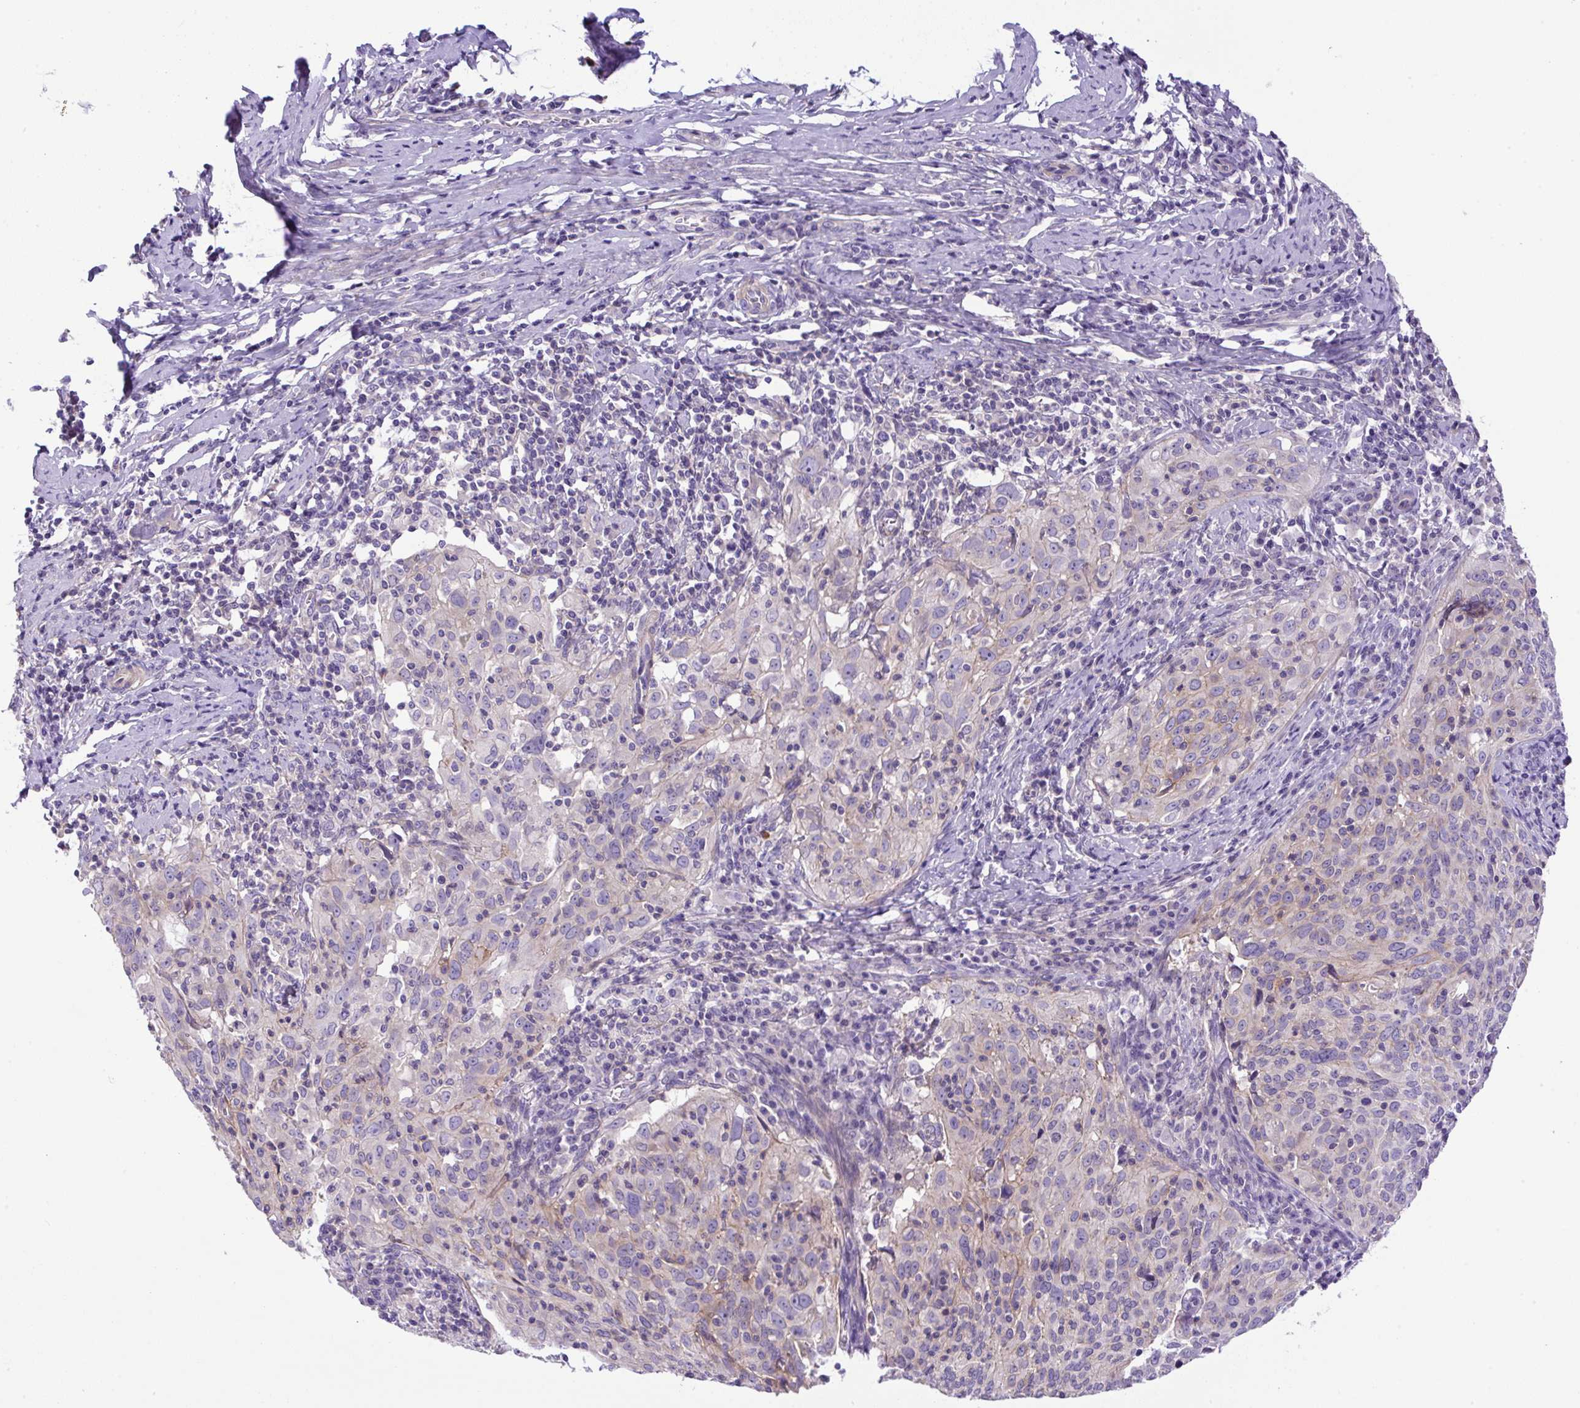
{"staining": {"intensity": "negative", "quantity": "none", "location": "none"}, "tissue": "cervical cancer", "cell_type": "Tumor cells", "image_type": "cancer", "snomed": [{"axis": "morphology", "description": "Squamous cell carcinoma, NOS"}, {"axis": "topography", "description": "Cervix"}], "caption": "Immunohistochemistry photomicrograph of neoplastic tissue: human squamous cell carcinoma (cervical) stained with DAB displays no significant protein staining in tumor cells. (DAB (3,3'-diaminobenzidine) IHC visualized using brightfield microscopy, high magnification).", "gene": "NPTN", "patient": {"sex": "female", "age": 31}}